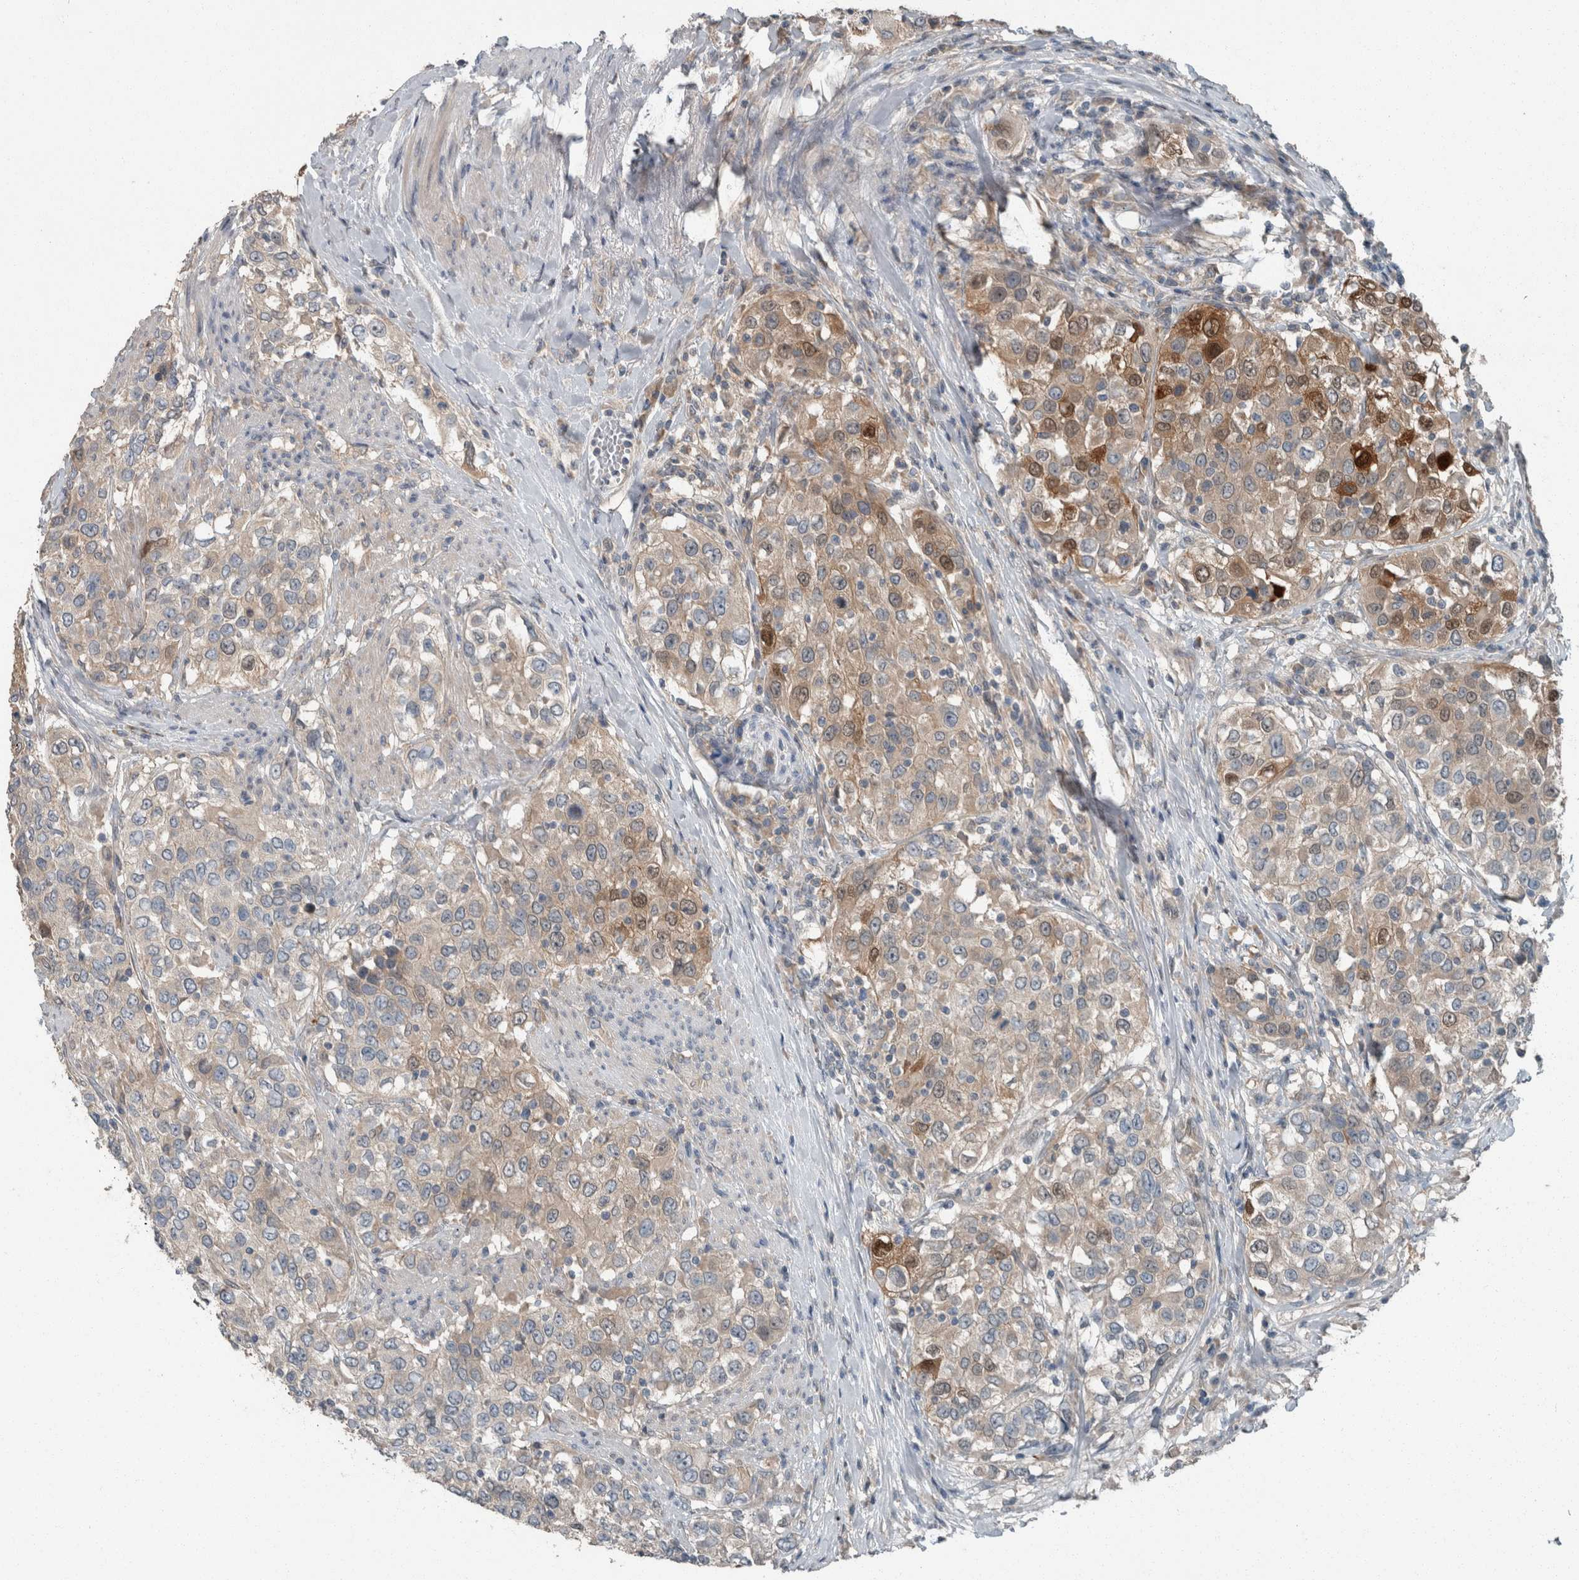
{"staining": {"intensity": "moderate", "quantity": "<25%", "location": "cytoplasmic/membranous,nuclear"}, "tissue": "urothelial cancer", "cell_type": "Tumor cells", "image_type": "cancer", "snomed": [{"axis": "morphology", "description": "Urothelial carcinoma, High grade"}, {"axis": "topography", "description": "Urinary bladder"}], "caption": "IHC histopathology image of human high-grade urothelial carcinoma stained for a protein (brown), which reveals low levels of moderate cytoplasmic/membranous and nuclear positivity in approximately <25% of tumor cells.", "gene": "KNTC1", "patient": {"sex": "female", "age": 80}}